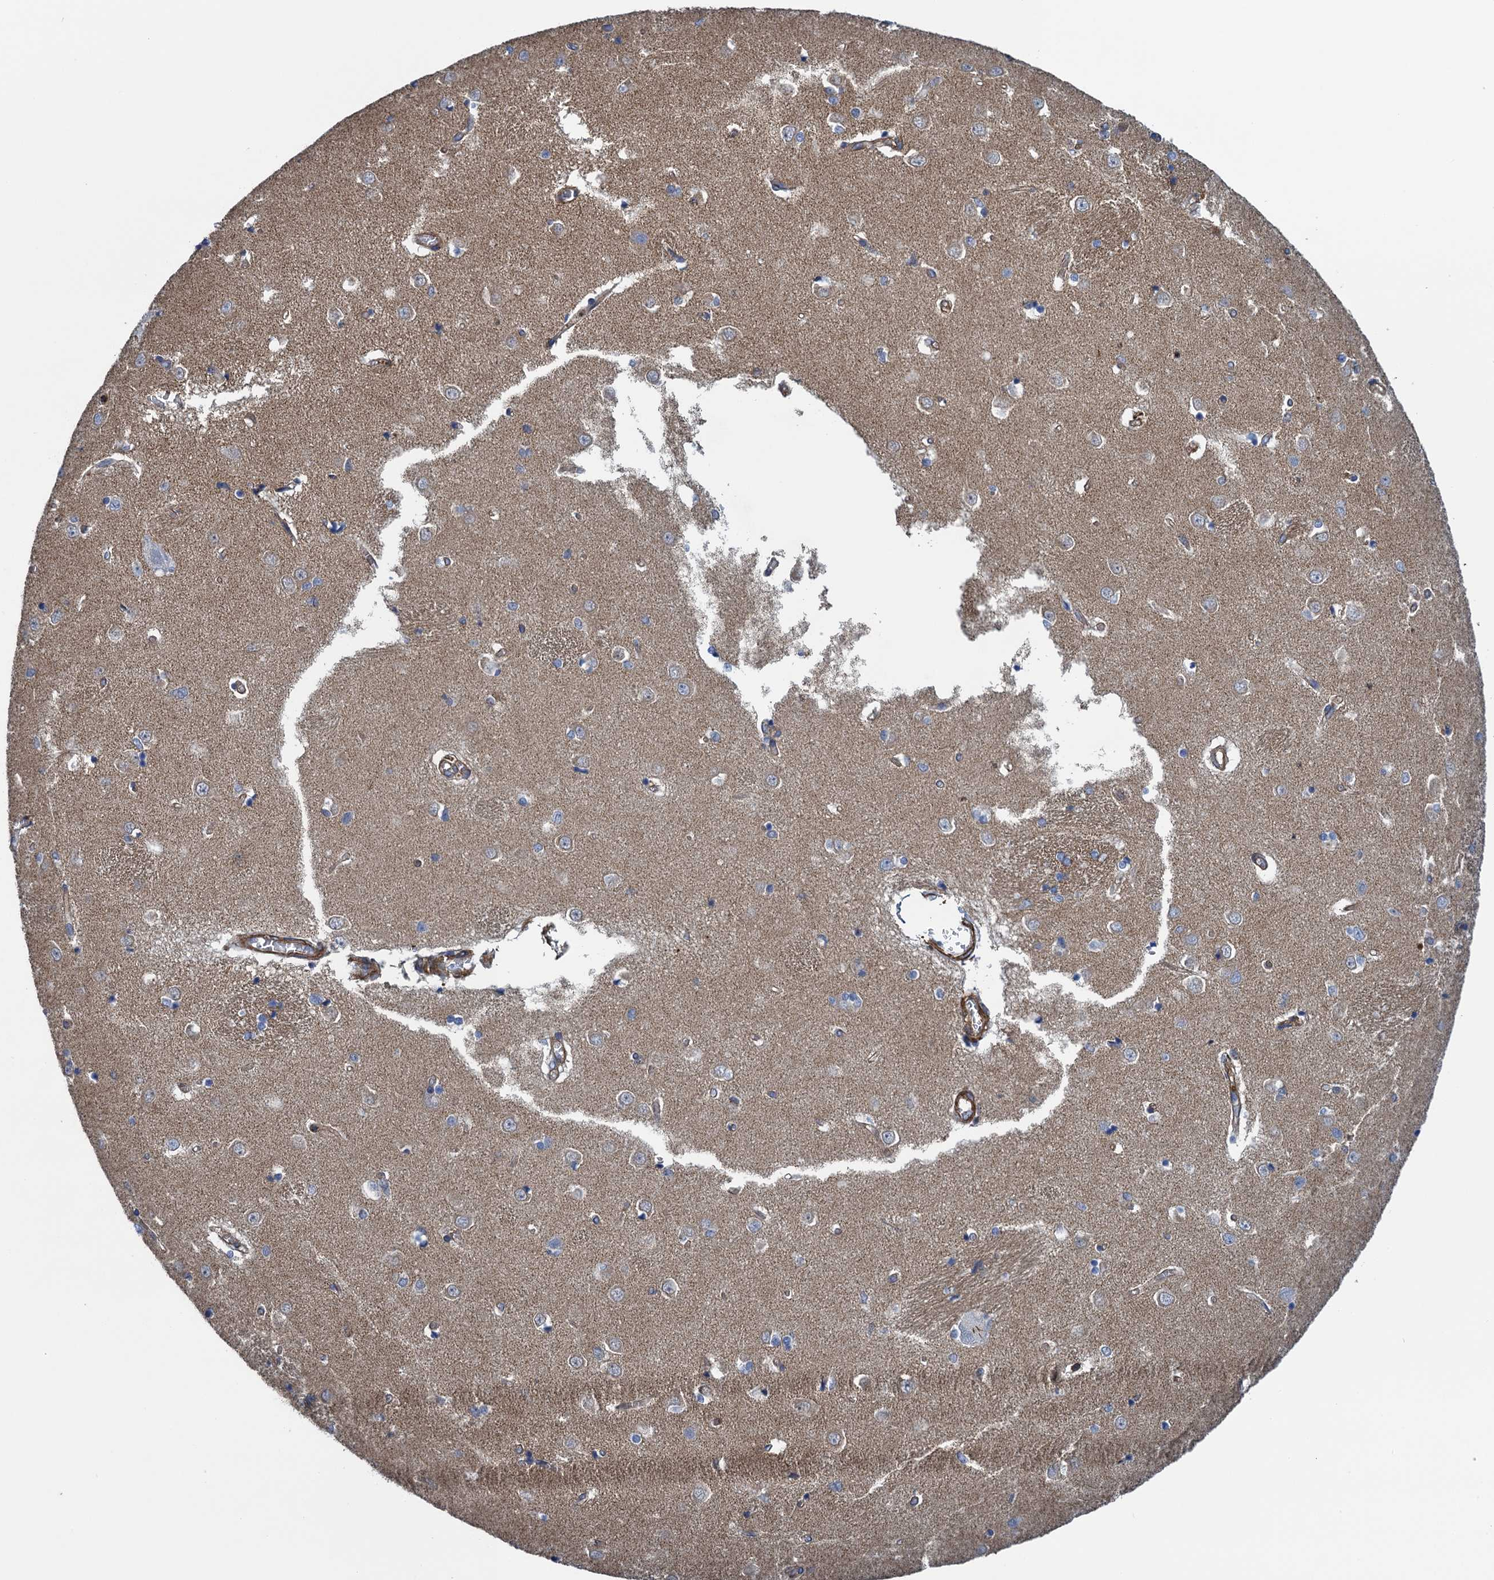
{"staining": {"intensity": "weak", "quantity": "<25%", "location": "cytoplasmic/membranous"}, "tissue": "caudate", "cell_type": "Glial cells", "image_type": "normal", "snomed": [{"axis": "morphology", "description": "Normal tissue, NOS"}, {"axis": "topography", "description": "Lateral ventricle wall"}], "caption": "Human caudate stained for a protein using immunohistochemistry reveals no expression in glial cells.", "gene": "PROSER2", "patient": {"sex": "male", "age": 37}}